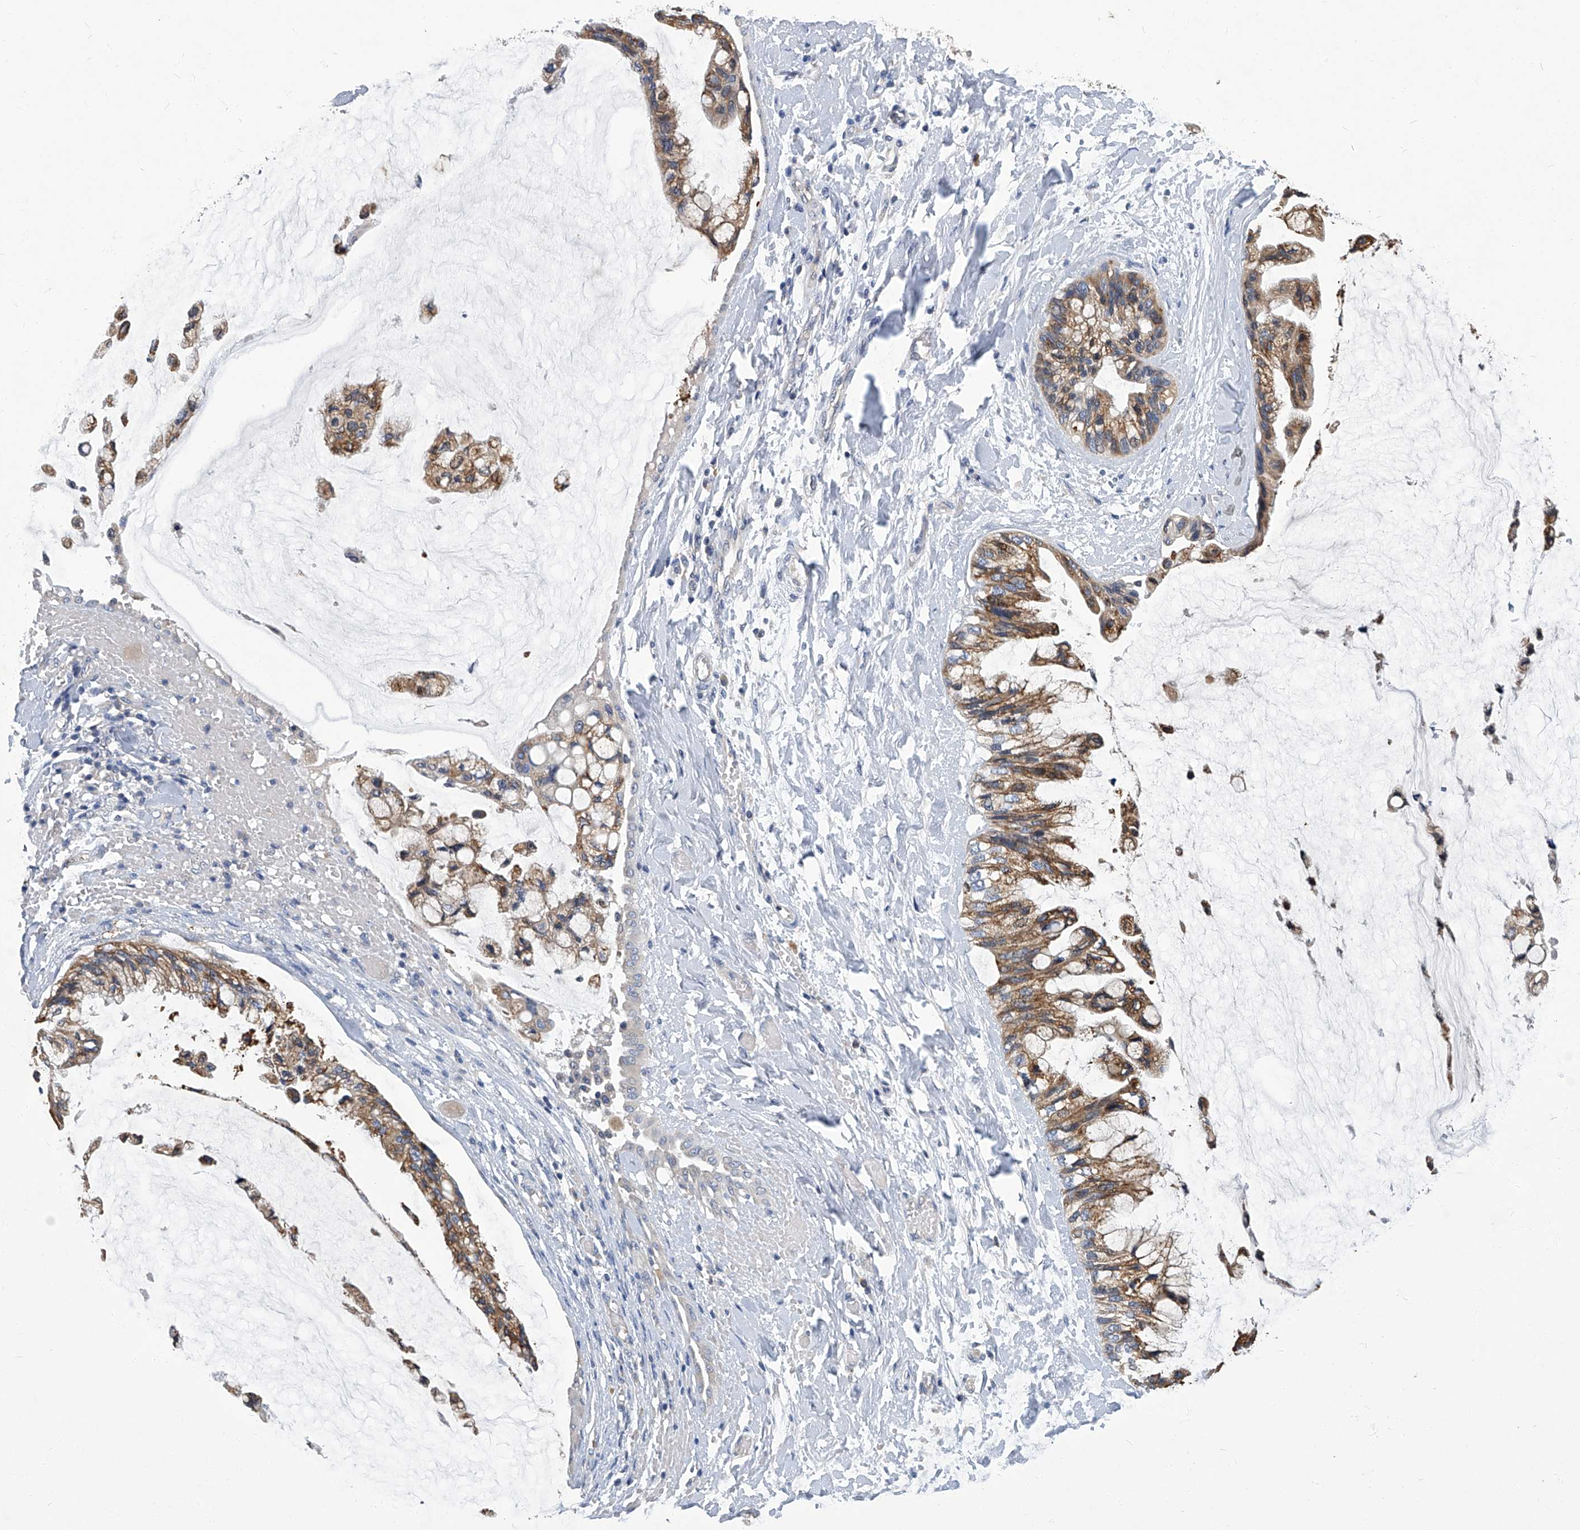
{"staining": {"intensity": "moderate", "quantity": ">75%", "location": "cytoplasmic/membranous"}, "tissue": "ovarian cancer", "cell_type": "Tumor cells", "image_type": "cancer", "snomed": [{"axis": "morphology", "description": "Cystadenocarcinoma, mucinous, NOS"}, {"axis": "topography", "description": "Ovary"}], "caption": "A brown stain highlights moderate cytoplasmic/membranous expression of a protein in human mucinous cystadenocarcinoma (ovarian) tumor cells.", "gene": "TGFBR1", "patient": {"sex": "female", "age": 39}}